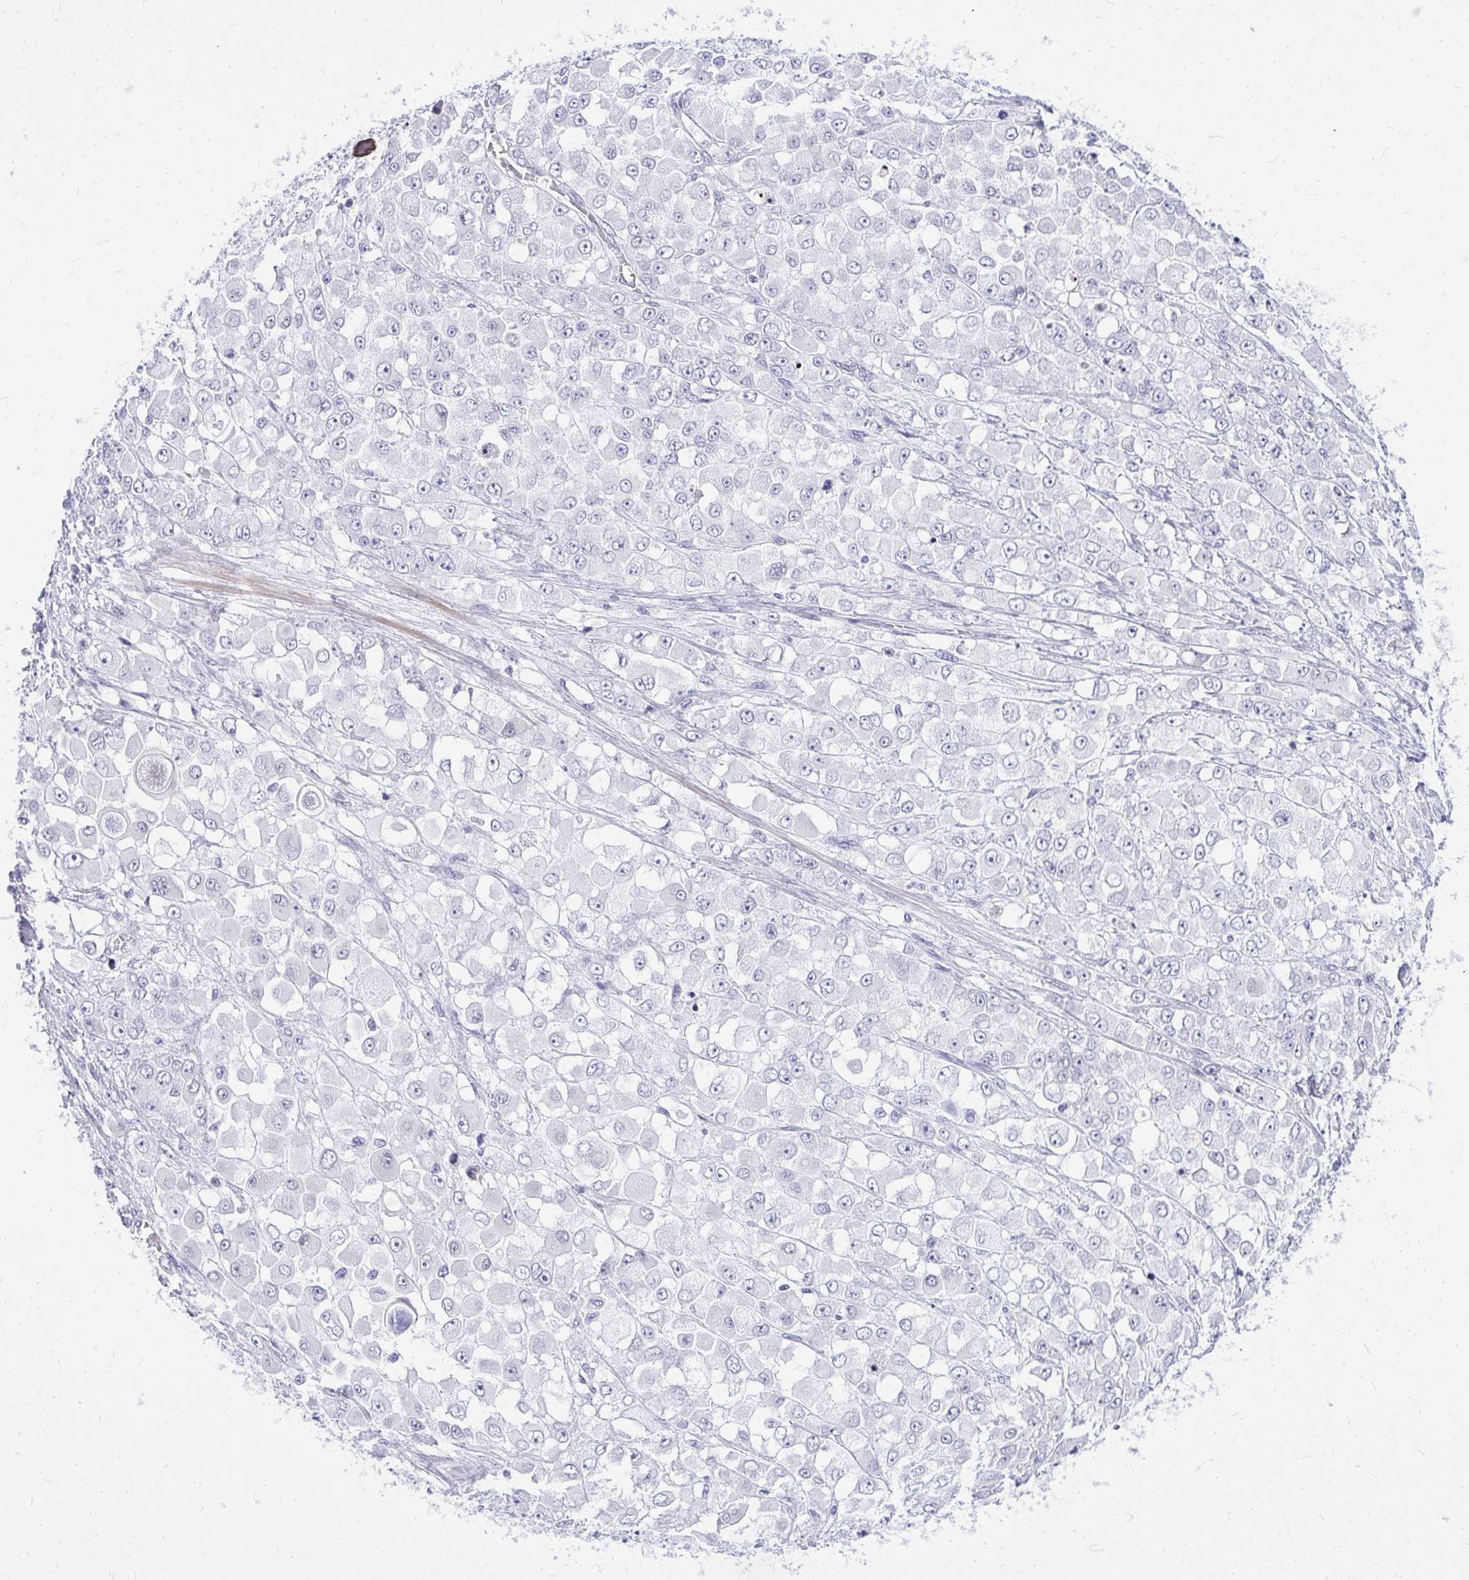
{"staining": {"intensity": "negative", "quantity": "none", "location": "none"}, "tissue": "stomach cancer", "cell_type": "Tumor cells", "image_type": "cancer", "snomed": [{"axis": "morphology", "description": "Adenocarcinoma, NOS"}, {"axis": "topography", "description": "Stomach"}], "caption": "Immunohistochemistry (IHC) photomicrograph of neoplastic tissue: stomach cancer (adenocarcinoma) stained with DAB displays no significant protein positivity in tumor cells.", "gene": "GABRA1", "patient": {"sex": "female", "age": 76}}